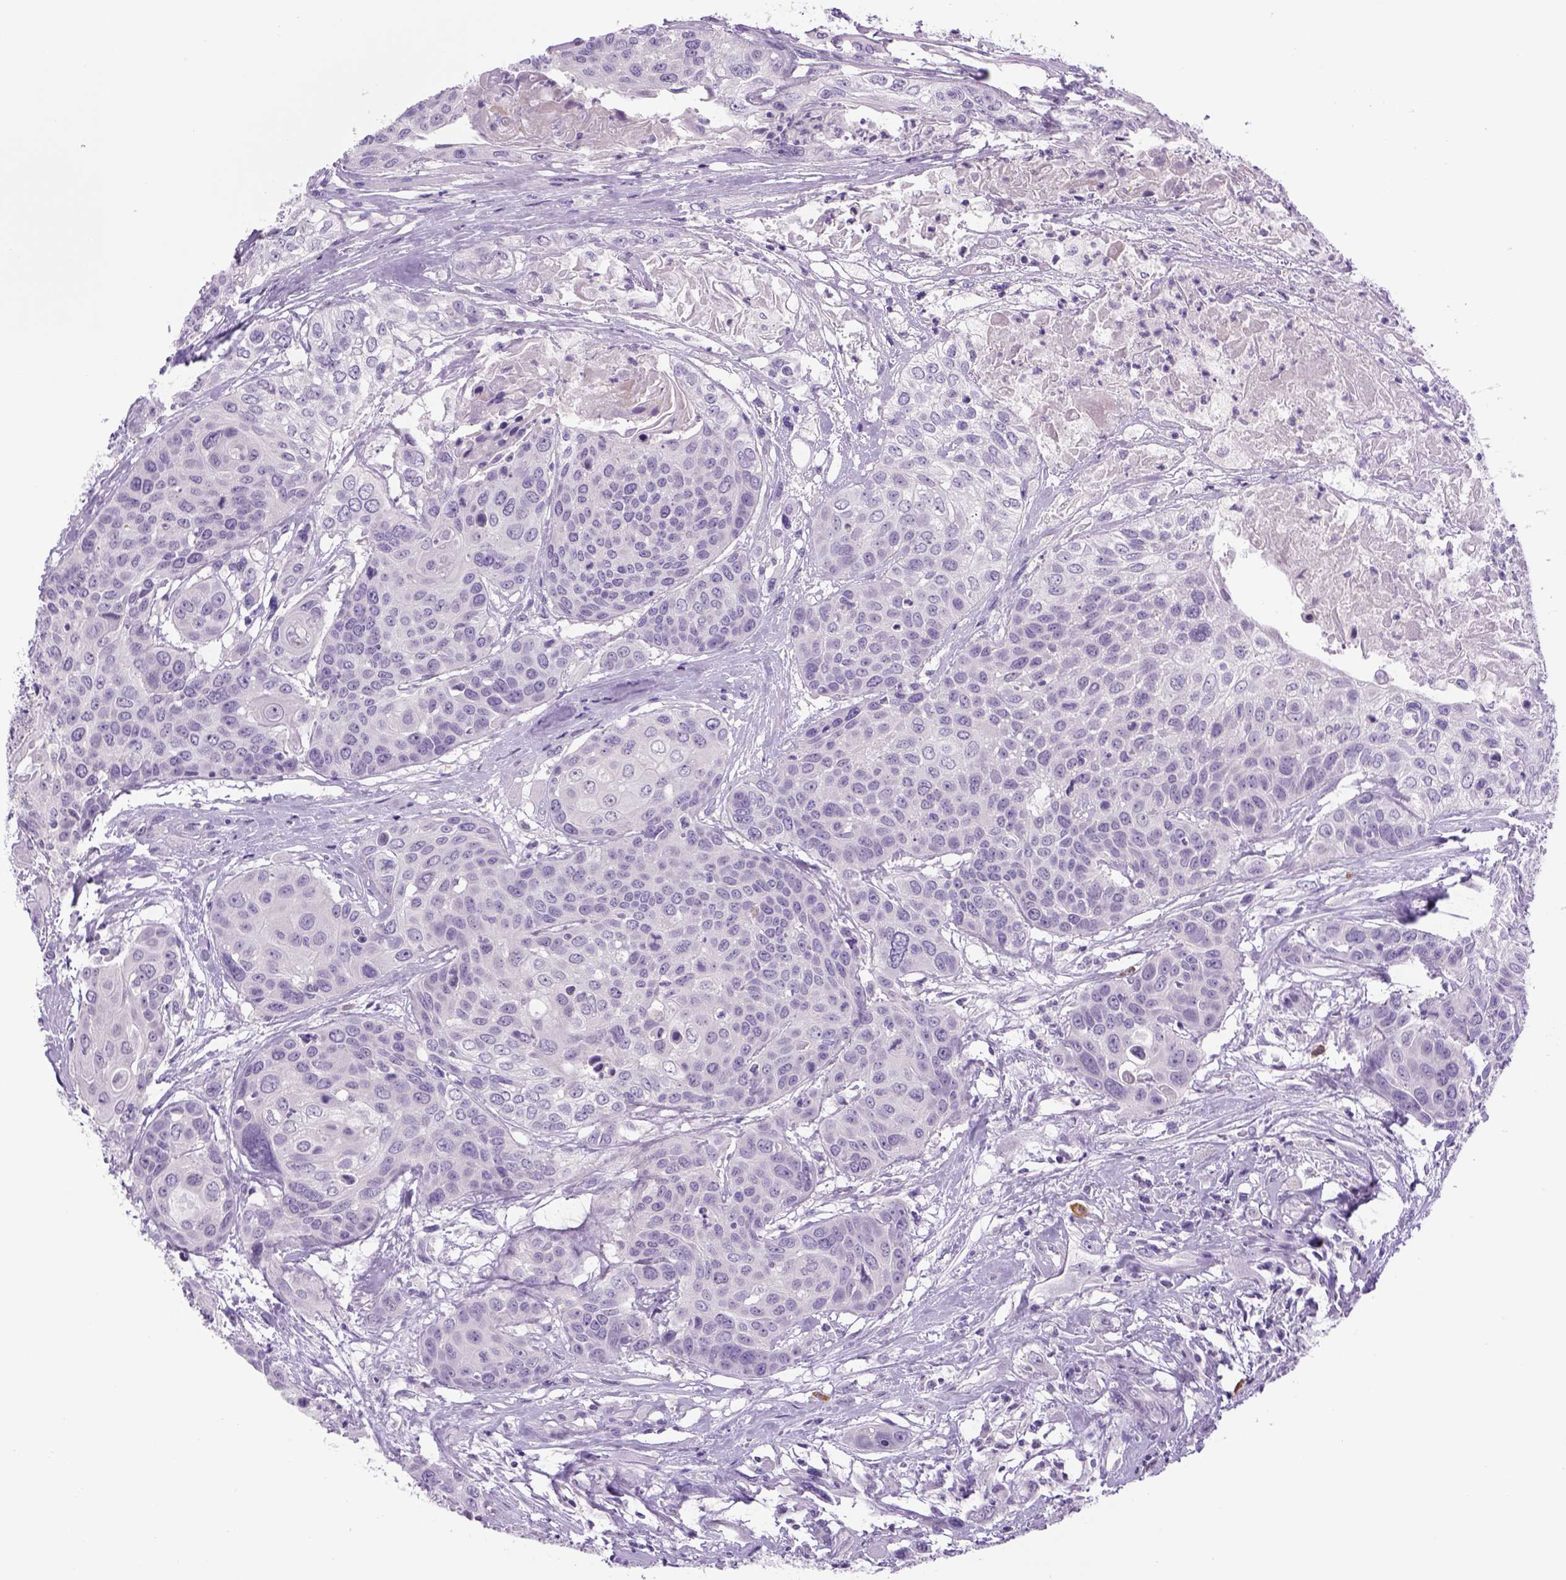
{"staining": {"intensity": "negative", "quantity": "none", "location": "none"}, "tissue": "head and neck cancer", "cell_type": "Tumor cells", "image_type": "cancer", "snomed": [{"axis": "morphology", "description": "Squamous cell carcinoma, NOS"}, {"axis": "topography", "description": "Oral tissue"}, {"axis": "topography", "description": "Head-Neck"}], "caption": "This is a micrograph of immunohistochemistry (IHC) staining of squamous cell carcinoma (head and neck), which shows no staining in tumor cells.", "gene": "DBH", "patient": {"sex": "male", "age": 56}}